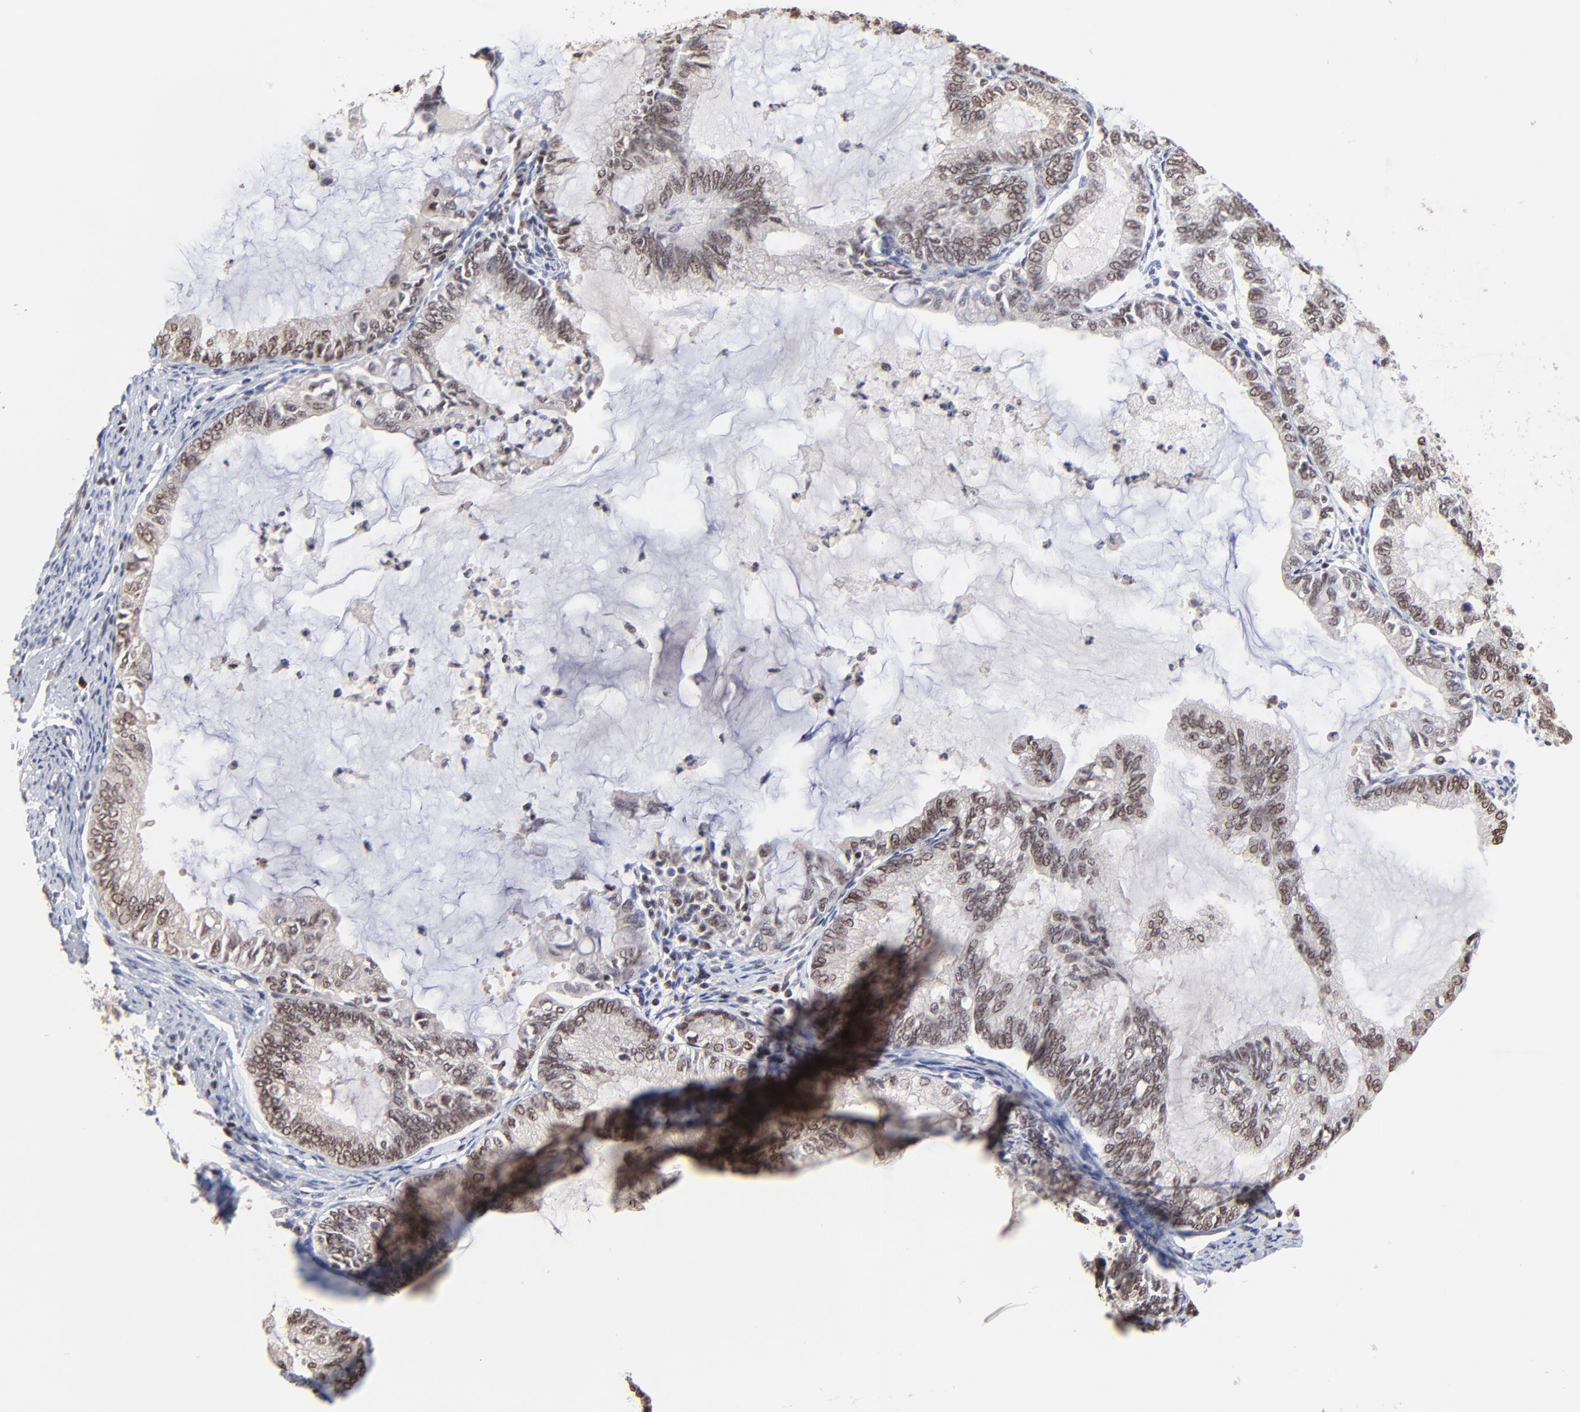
{"staining": {"intensity": "moderate", "quantity": ">75%", "location": "nuclear"}, "tissue": "endometrial cancer", "cell_type": "Tumor cells", "image_type": "cancer", "snomed": [{"axis": "morphology", "description": "Adenocarcinoma, NOS"}, {"axis": "topography", "description": "Endometrium"}], "caption": "Immunohistochemistry (IHC) (DAB) staining of adenocarcinoma (endometrial) demonstrates moderate nuclear protein staining in about >75% of tumor cells. (brown staining indicates protein expression, while blue staining denotes nuclei).", "gene": "DSN1", "patient": {"sex": "female", "age": 86}}